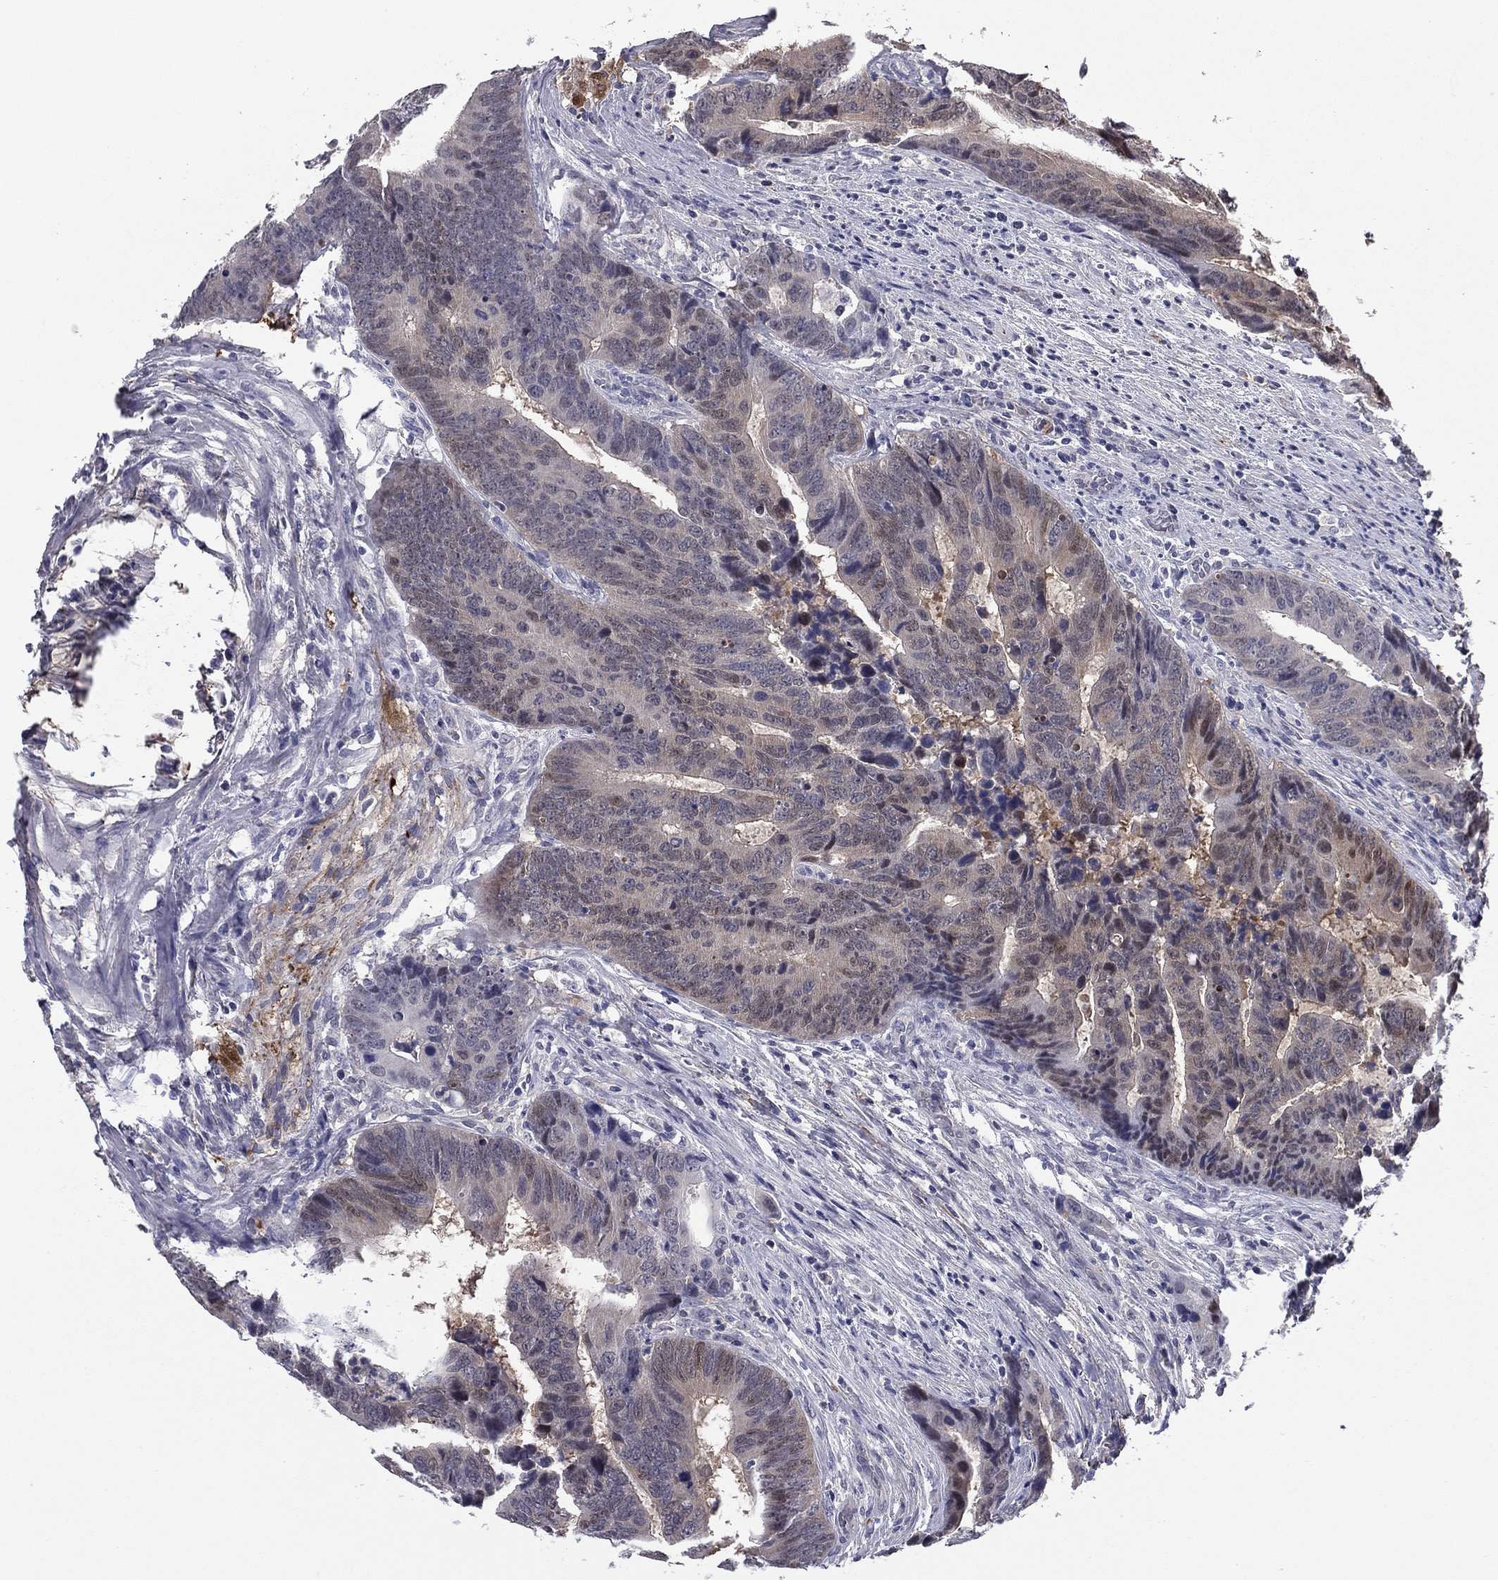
{"staining": {"intensity": "negative", "quantity": "none", "location": "none"}, "tissue": "colorectal cancer", "cell_type": "Tumor cells", "image_type": "cancer", "snomed": [{"axis": "morphology", "description": "Adenocarcinoma, NOS"}, {"axis": "topography", "description": "Colon"}], "caption": "An immunohistochemistry (IHC) micrograph of colorectal cancer is shown. There is no staining in tumor cells of colorectal cancer.", "gene": "REXO5", "patient": {"sex": "female", "age": 56}}